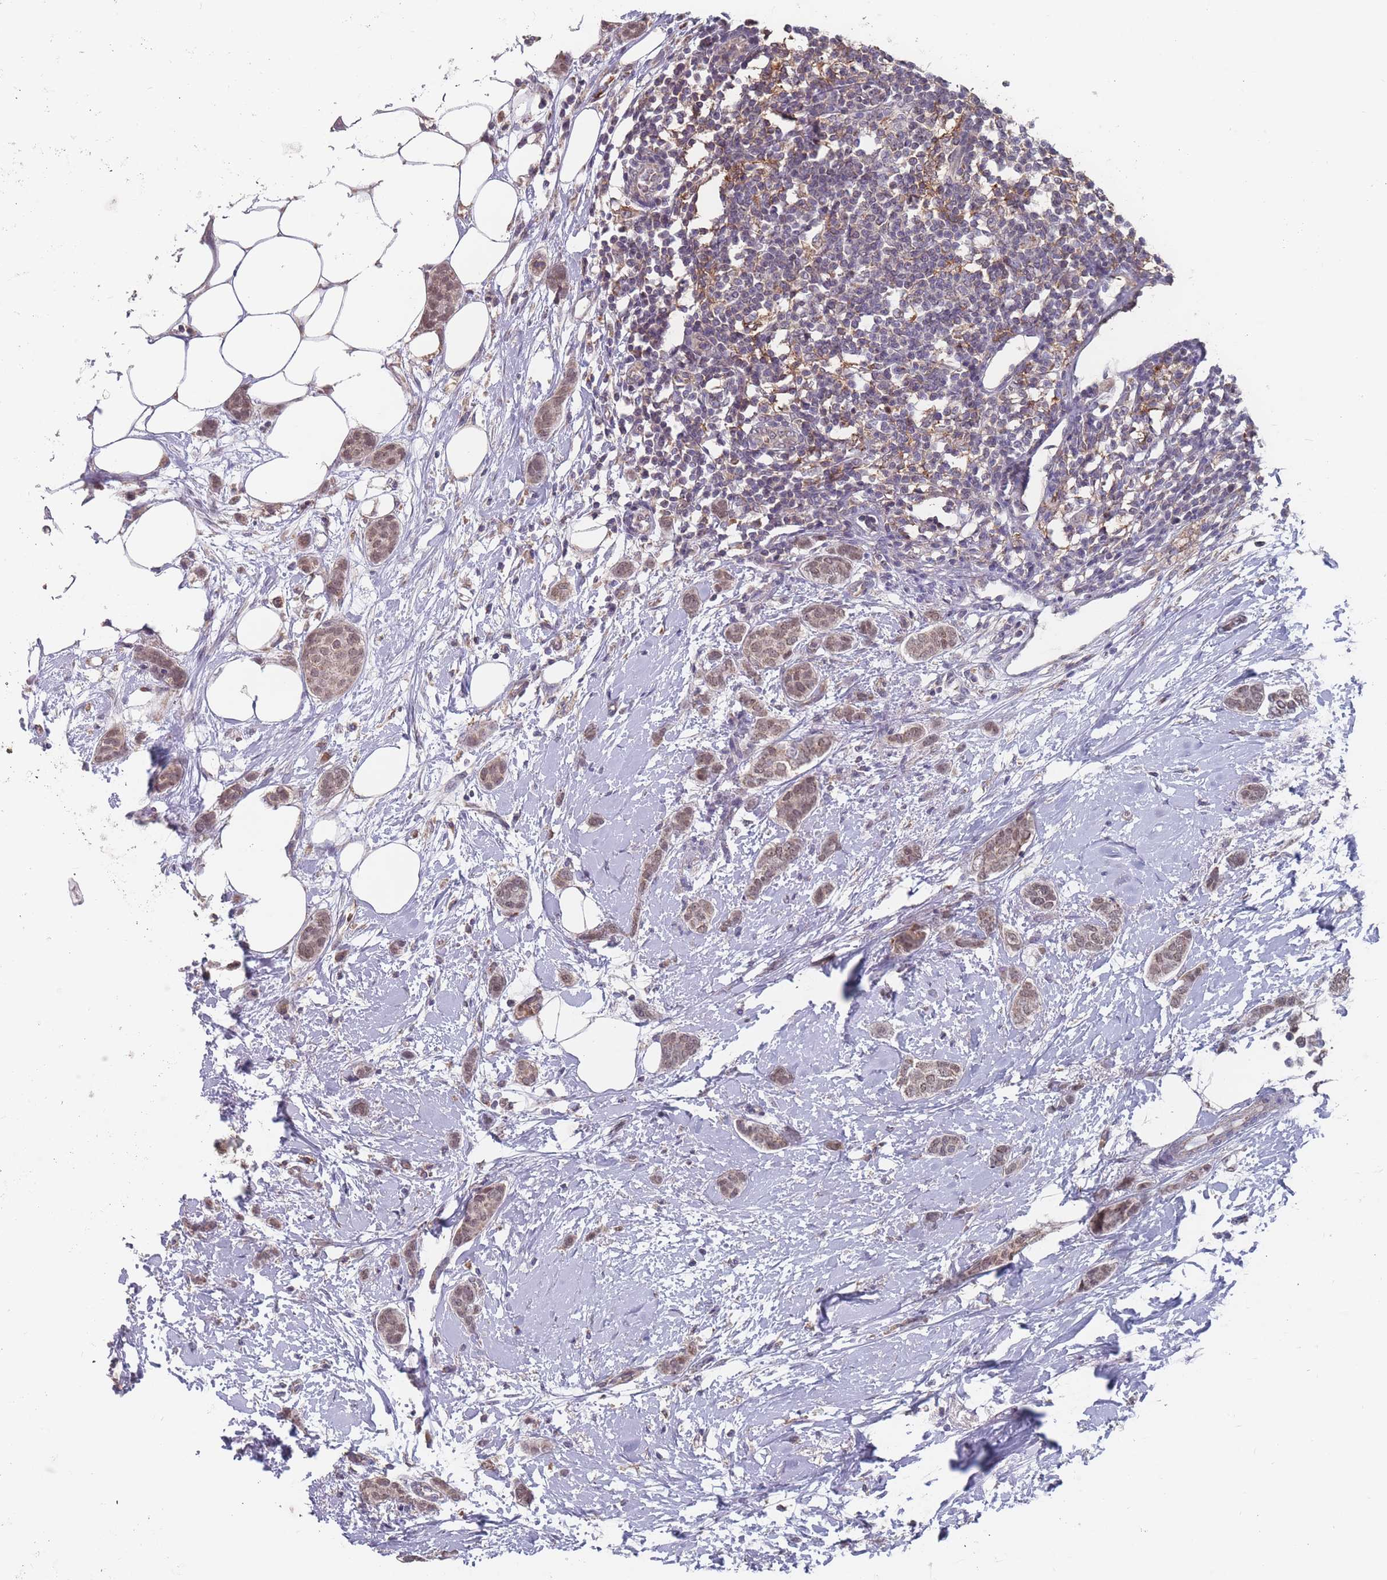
{"staining": {"intensity": "moderate", "quantity": ">75%", "location": "nuclear"}, "tissue": "breast cancer", "cell_type": "Tumor cells", "image_type": "cancer", "snomed": [{"axis": "morphology", "description": "Duct carcinoma"}, {"axis": "topography", "description": "Breast"}], "caption": "Moderate nuclear staining is appreciated in about >75% of tumor cells in intraductal carcinoma (breast).", "gene": "PEX7", "patient": {"sex": "female", "age": 72}}